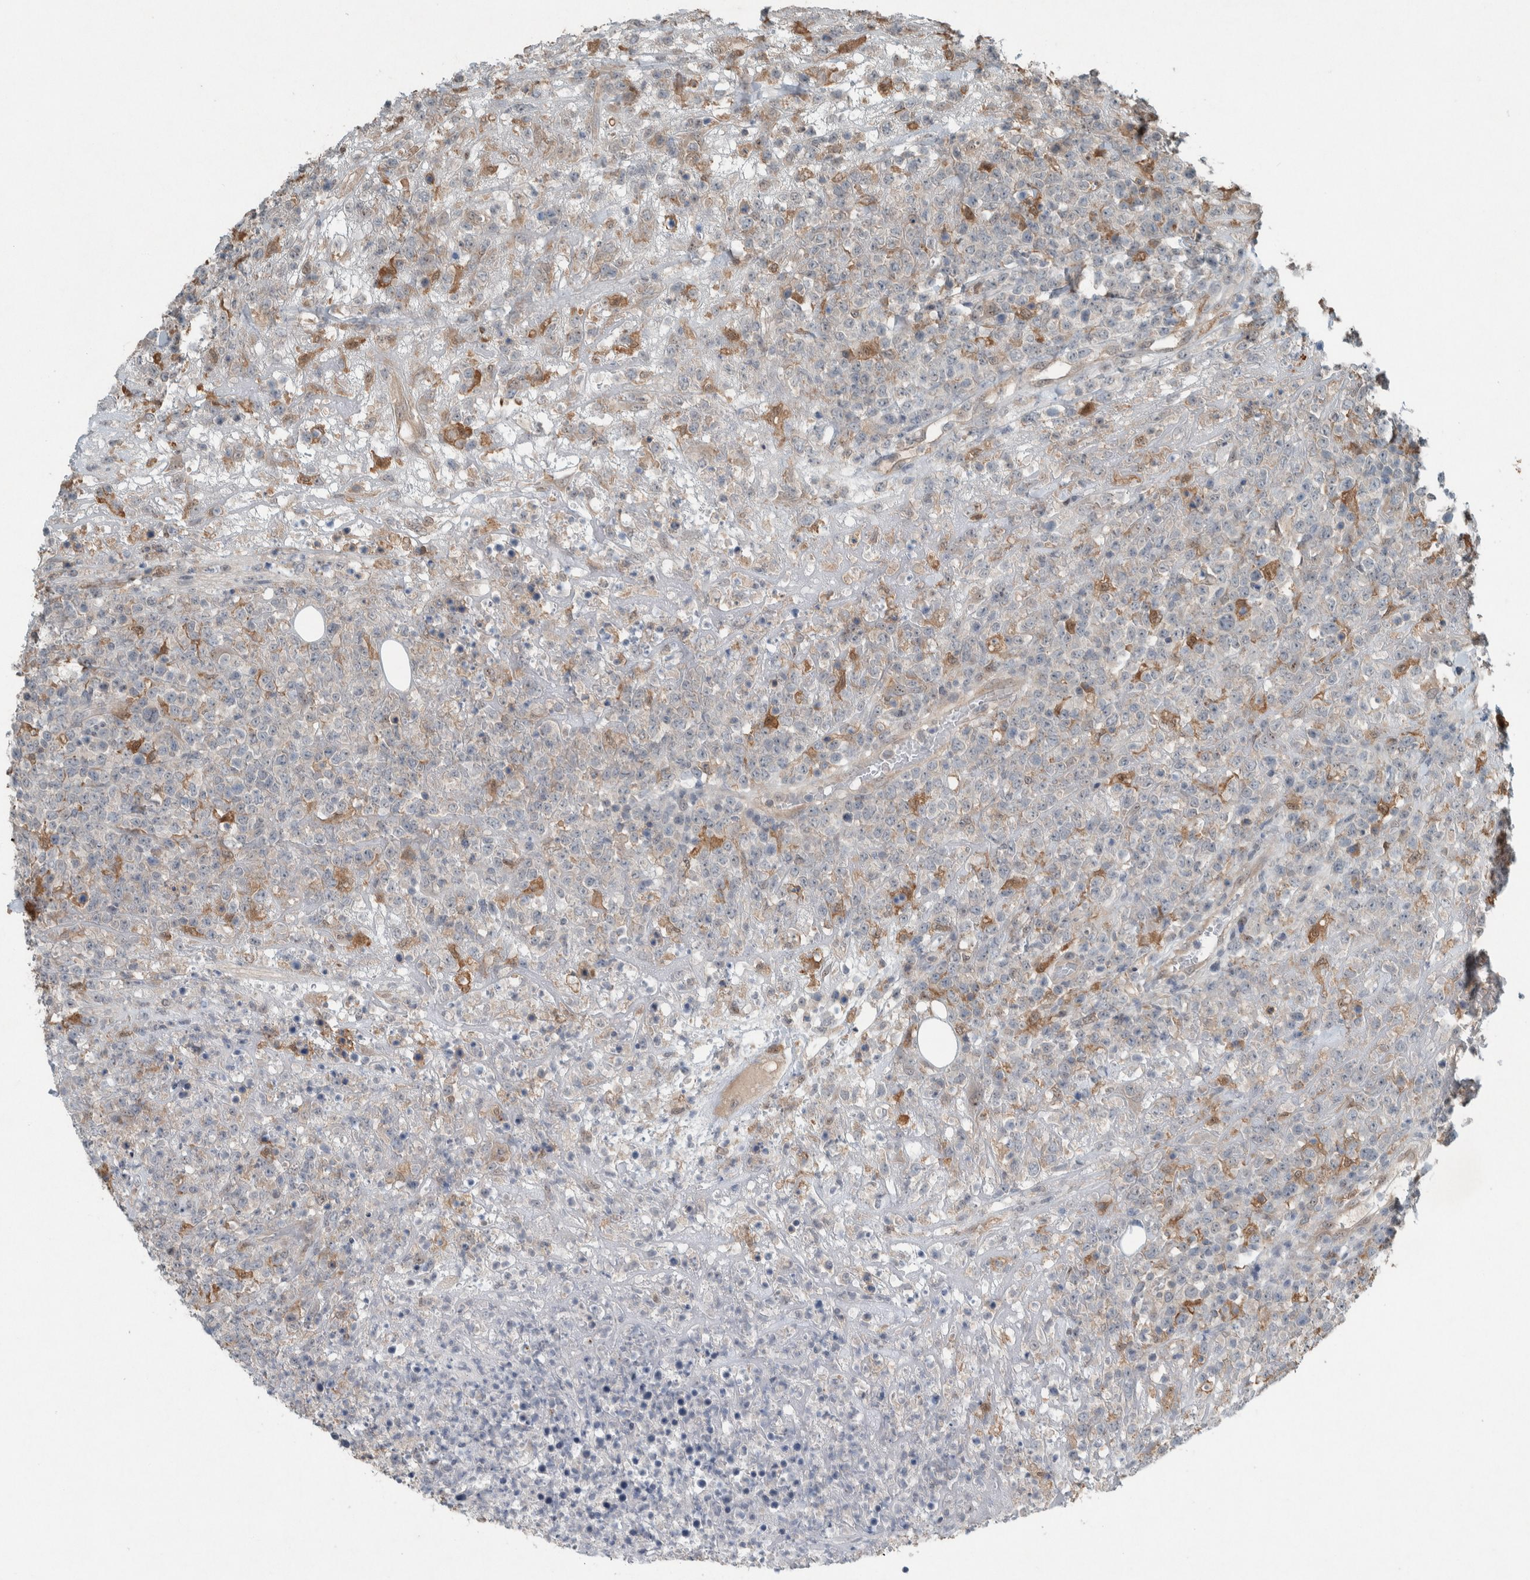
{"staining": {"intensity": "negative", "quantity": "none", "location": "none"}, "tissue": "lymphoma", "cell_type": "Tumor cells", "image_type": "cancer", "snomed": [{"axis": "morphology", "description": "Malignant lymphoma, non-Hodgkin's type, High grade"}, {"axis": "topography", "description": "Colon"}], "caption": "High-grade malignant lymphoma, non-Hodgkin's type was stained to show a protein in brown. There is no significant staining in tumor cells.", "gene": "RALGDS", "patient": {"sex": "female", "age": 53}}